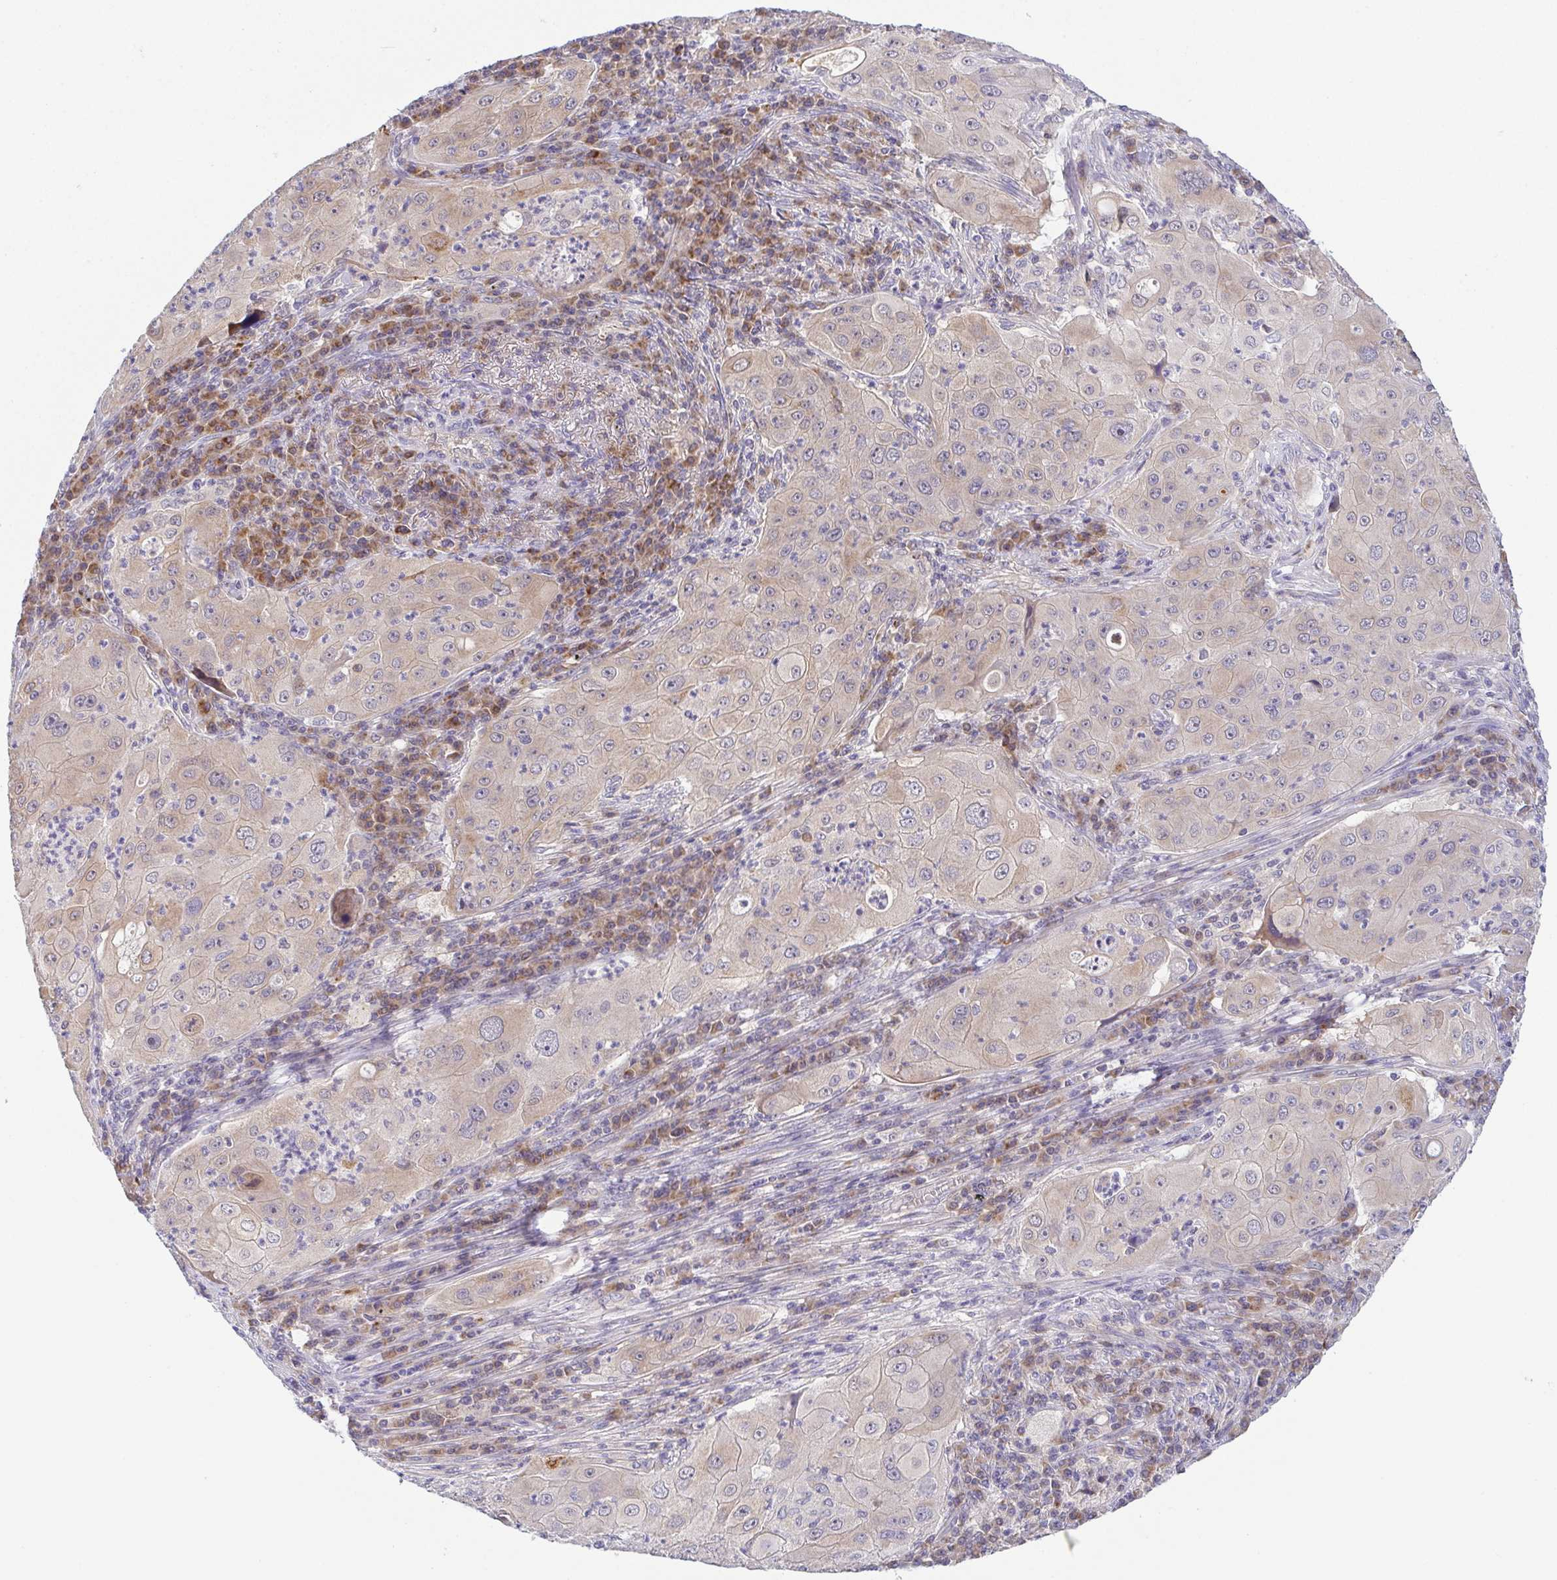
{"staining": {"intensity": "weak", "quantity": "25%-75%", "location": "cytoplasmic/membranous"}, "tissue": "lung cancer", "cell_type": "Tumor cells", "image_type": "cancer", "snomed": [{"axis": "morphology", "description": "Squamous cell carcinoma, NOS"}, {"axis": "topography", "description": "Lung"}], "caption": "Immunohistochemical staining of human squamous cell carcinoma (lung) exhibits weak cytoplasmic/membranous protein staining in approximately 25%-75% of tumor cells. The protein is stained brown, and the nuclei are stained in blue (DAB IHC with brightfield microscopy, high magnification).", "gene": "BCL2L1", "patient": {"sex": "female", "age": 59}}